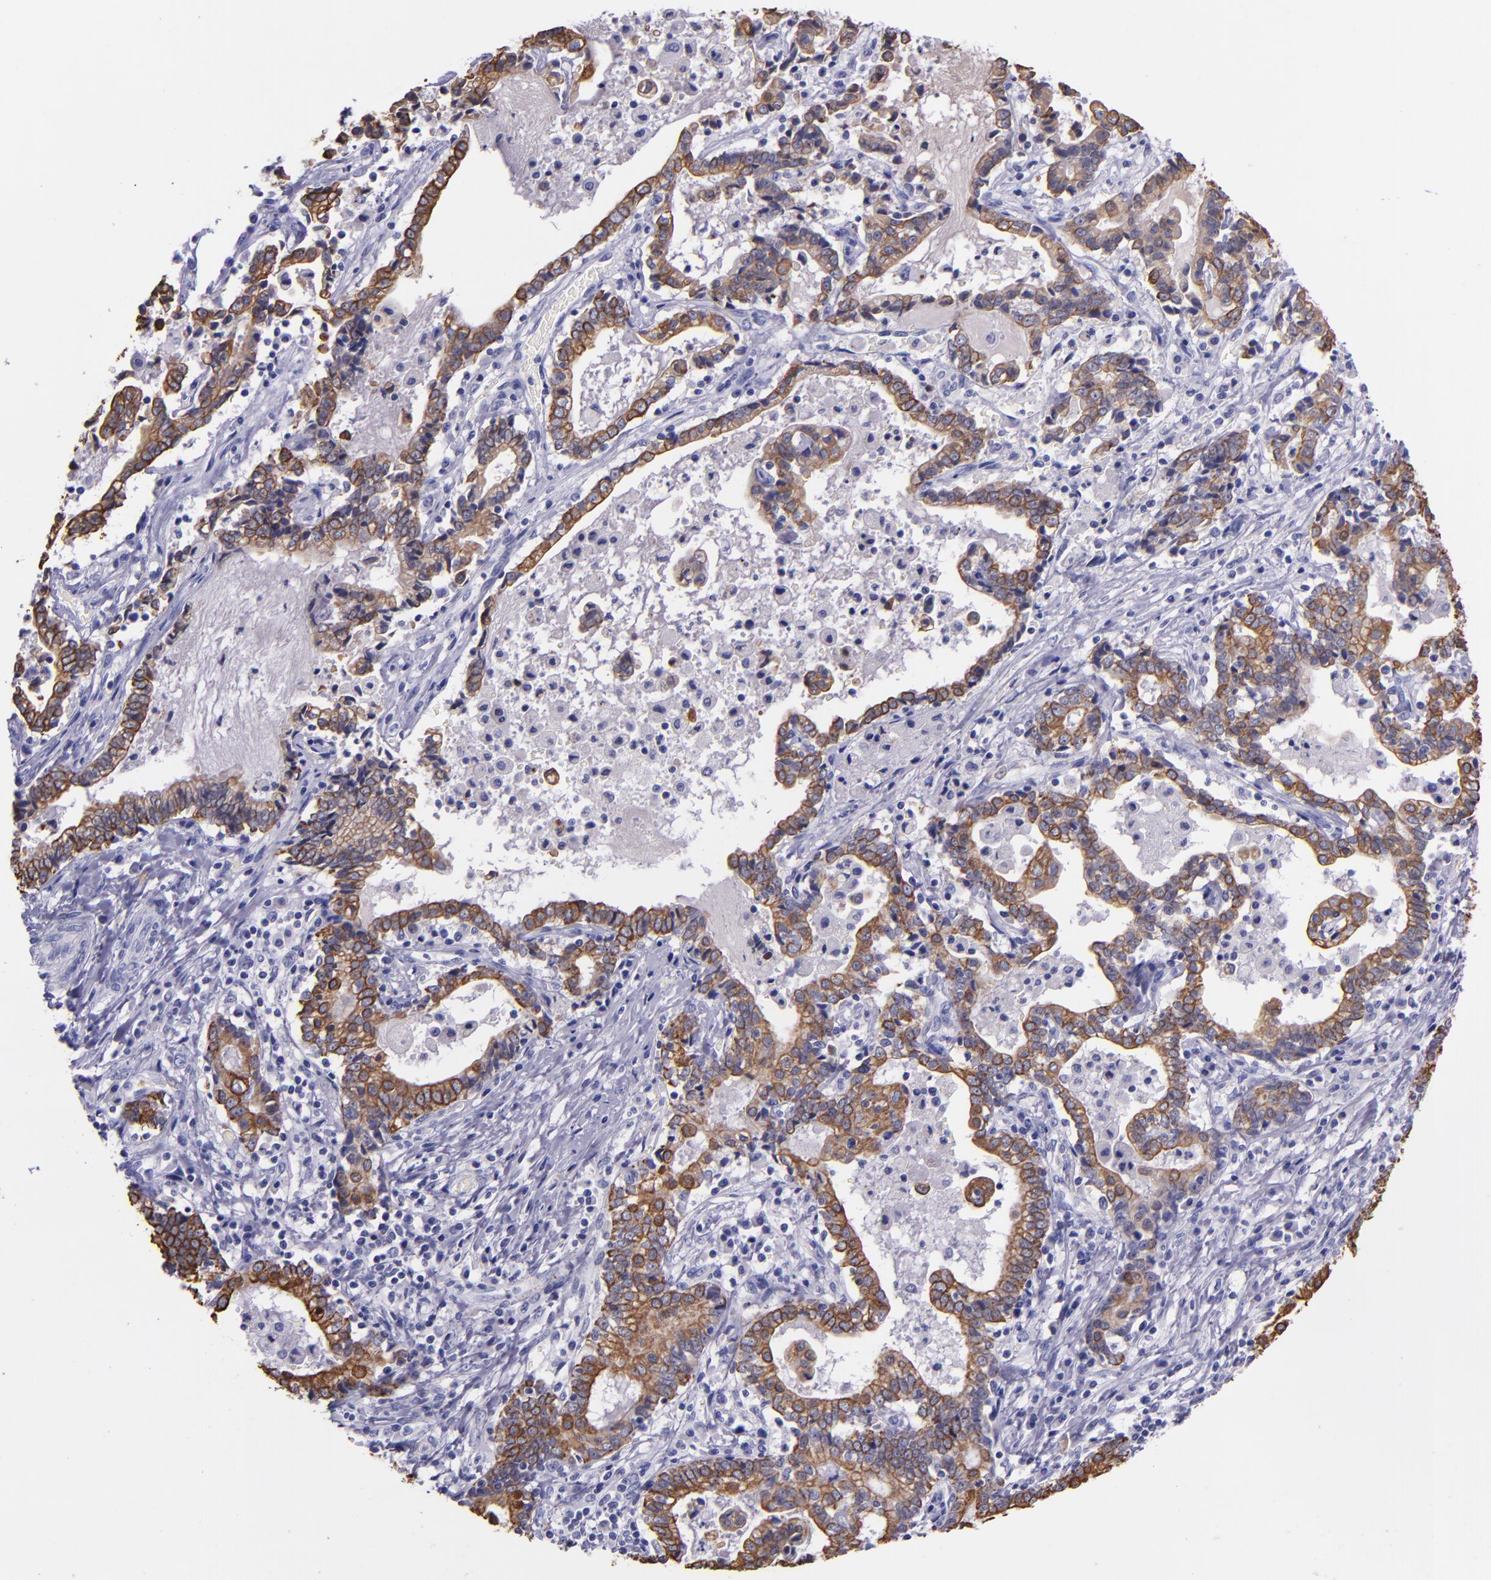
{"staining": {"intensity": "strong", "quantity": ">75%", "location": "cytoplasmic/membranous"}, "tissue": "liver cancer", "cell_type": "Tumor cells", "image_type": "cancer", "snomed": [{"axis": "morphology", "description": "Cholangiocarcinoma"}, {"axis": "topography", "description": "Liver"}], "caption": "This is a photomicrograph of immunohistochemistry (IHC) staining of liver cholangiocarcinoma, which shows strong staining in the cytoplasmic/membranous of tumor cells.", "gene": "KRT4", "patient": {"sex": "male", "age": 57}}